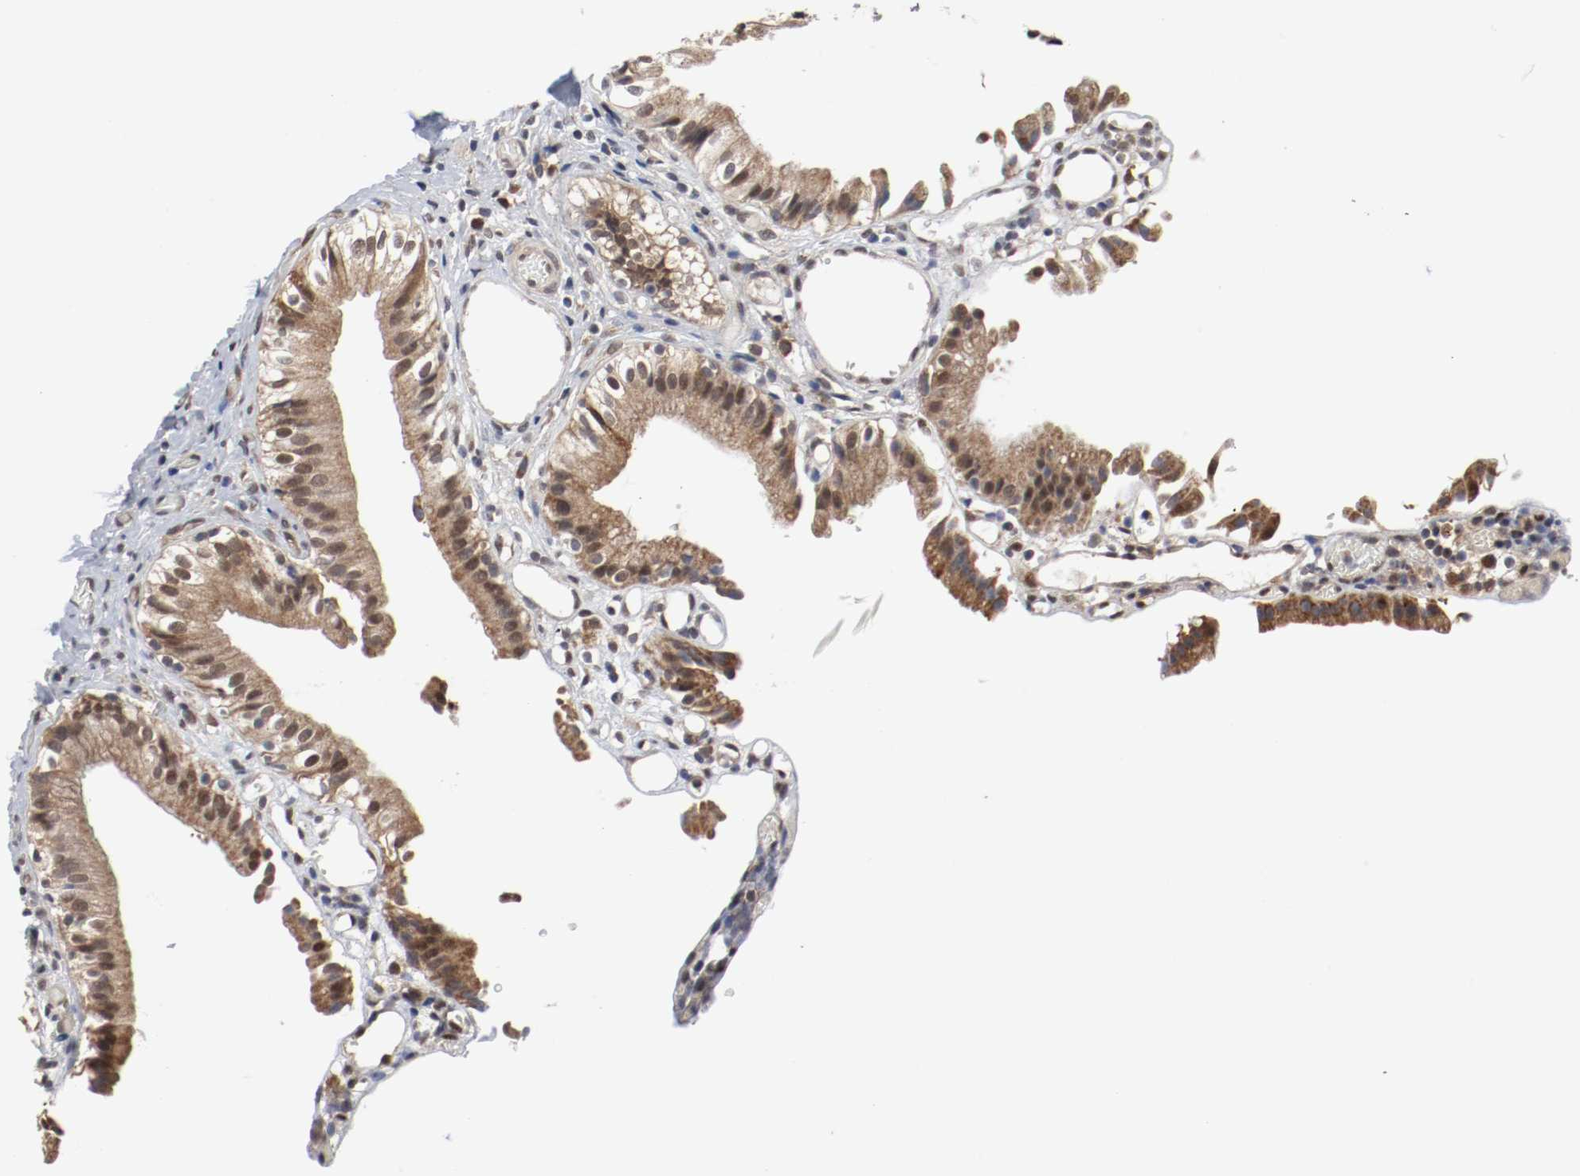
{"staining": {"intensity": "moderate", "quantity": ">75%", "location": "cytoplasmic/membranous,nuclear"}, "tissue": "gallbladder", "cell_type": "Glandular cells", "image_type": "normal", "snomed": [{"axis": "morphology", "description": "Normal tissue, NOS"}, {"axis": "topography", "description": "Gallbladder"}], "caption": "IHC histopathology image of unremarkable gallbladder stained for a protein (brown), which shows medium levels of moderate cytoplasmic/membranous,nuclear staining in about >75% of glandular cells.", "gene": "AFG3L2", "patient": {"sex": "male", "age": 65}}